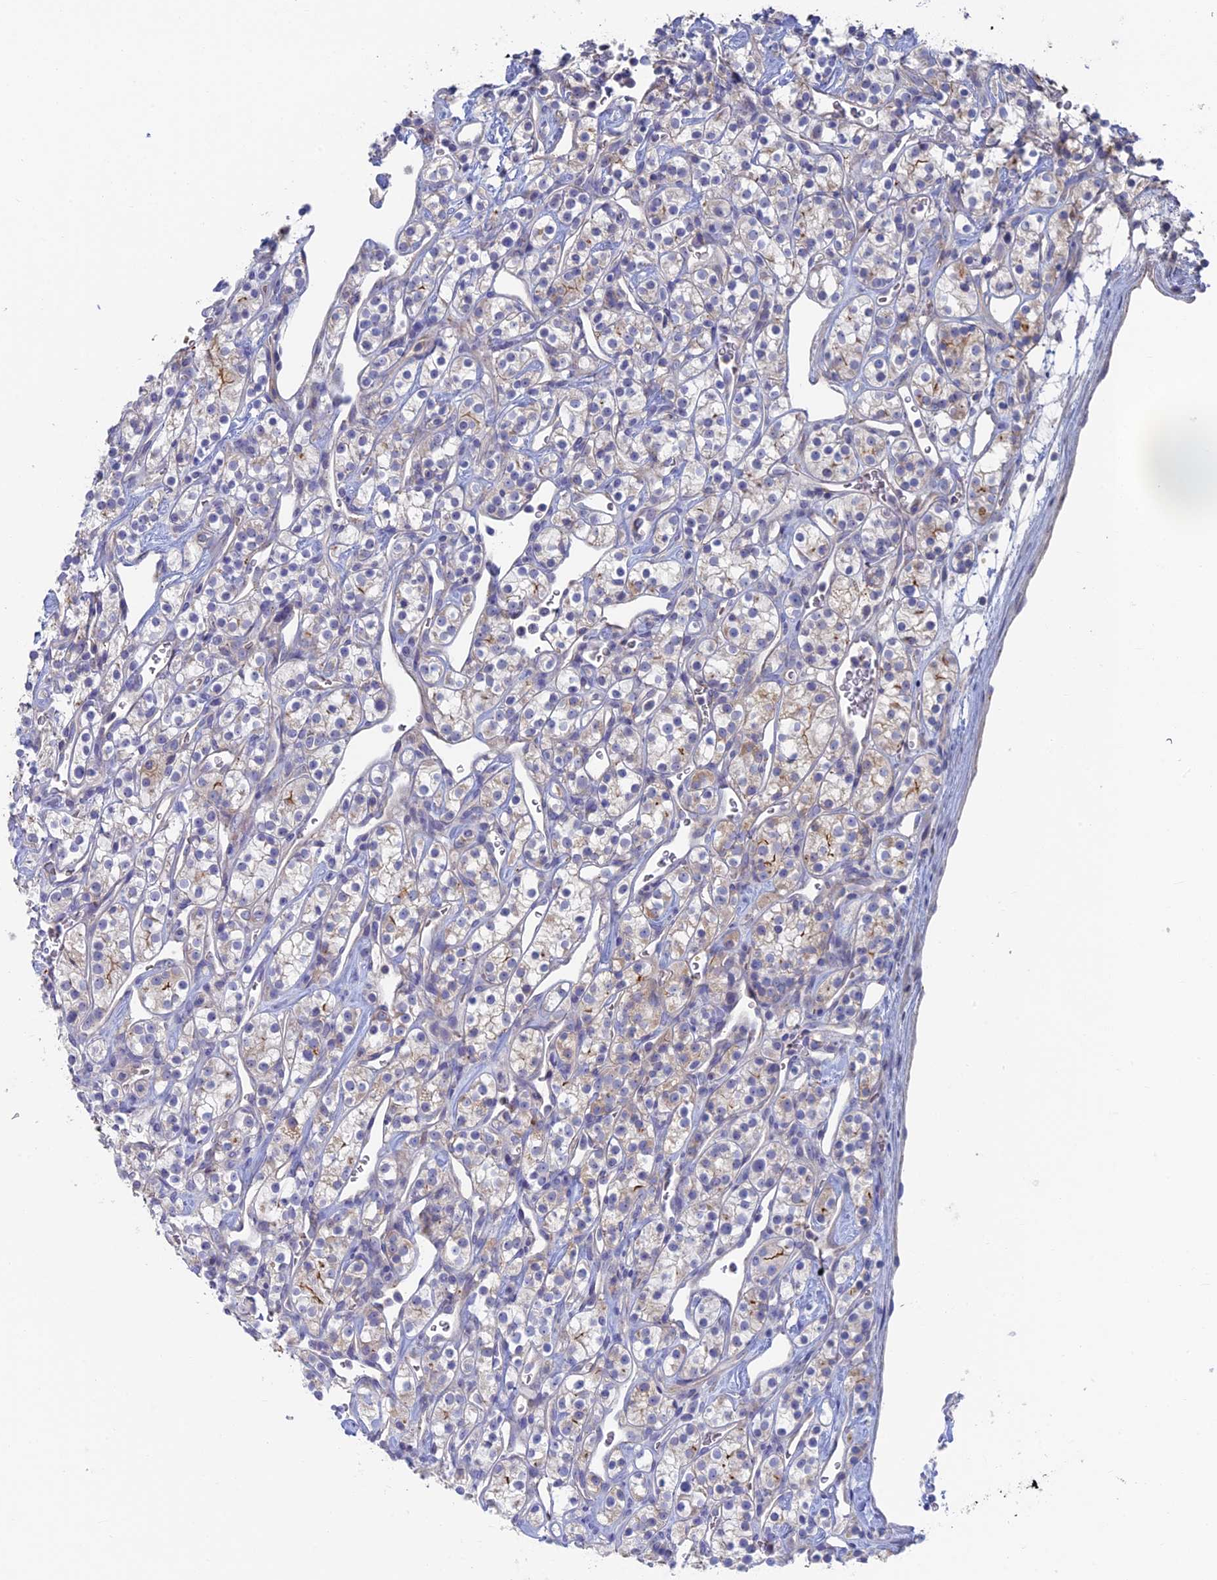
{"staining": {"intensity": "weak", "quantity": "<25%", "location": "cytoplasmic/membranous"}, "tissue": "renal cancer", "cell_type": "Tumor cells", "image_type": "cancer", "snomed": [{"axis": "morphology", "description": "Adenocarcinoma, NOS"}, {"axis": "topography", "description": "Kidney"}], "caption": "This is an immunohistochemistry (IHC) image of adenocarcinoma (renal). There is no staining in tumor cells.", "gene": "TBC1D30", "patient": {"sex": "male", "age": 77}}